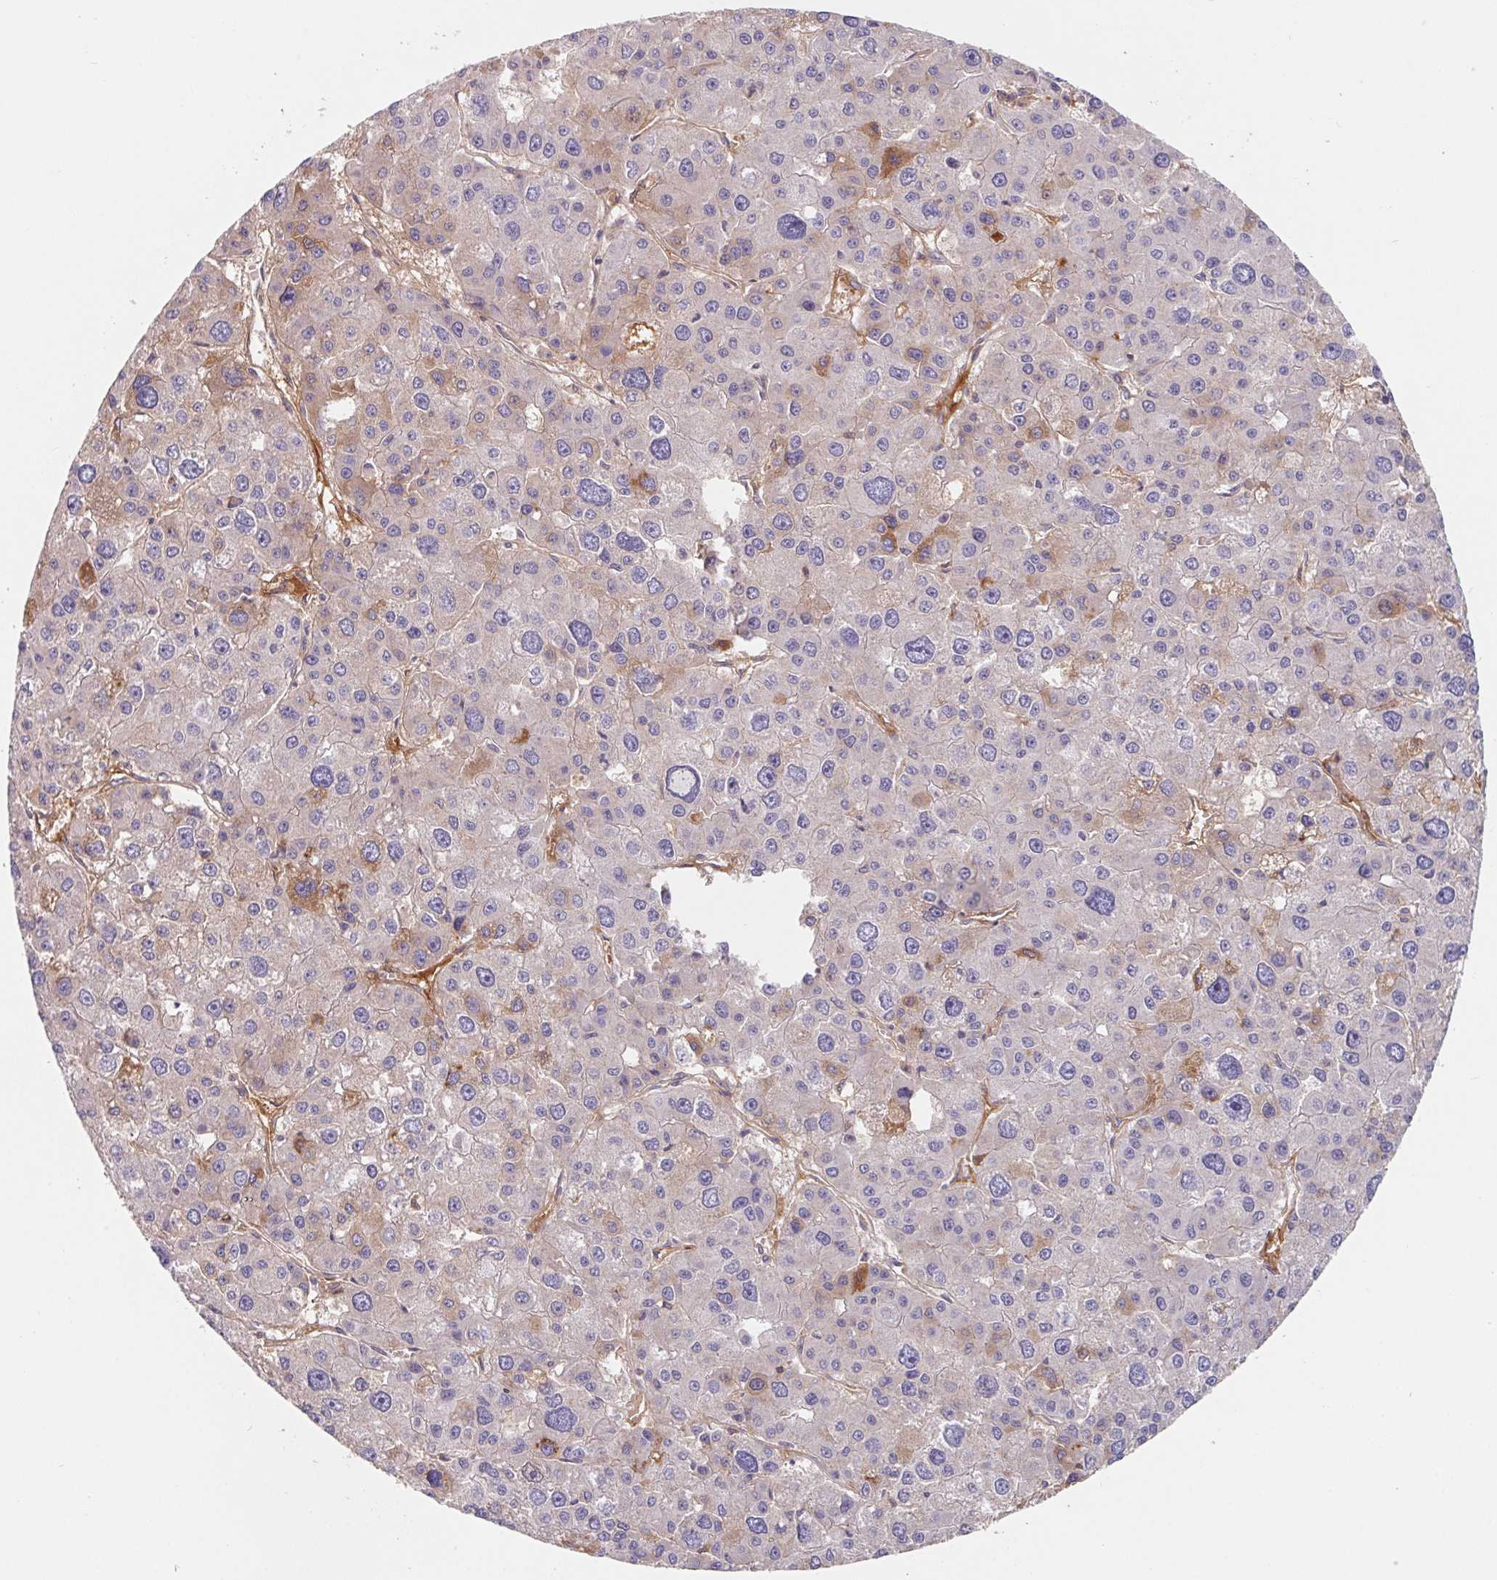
{"staining": {"intensity": "weak", "quantity": "<25%", "location": "cytoplasmic/membranous"}, "tissue": "liver cancer", "cell_type": "Tumor cells", "image_type": "cancer", "snomed": [{"axis": "morphology", "description": "Carcinoma, Hepatocellular, NOS"}, {"axis": "topography", "description": "Liver"}], "caption": "The histopathology image reveals no staining of tumor cells in liver hepatocellular carcinoma.", "gene": "LPA", "patient": {"sex": "male", "age": 73}}